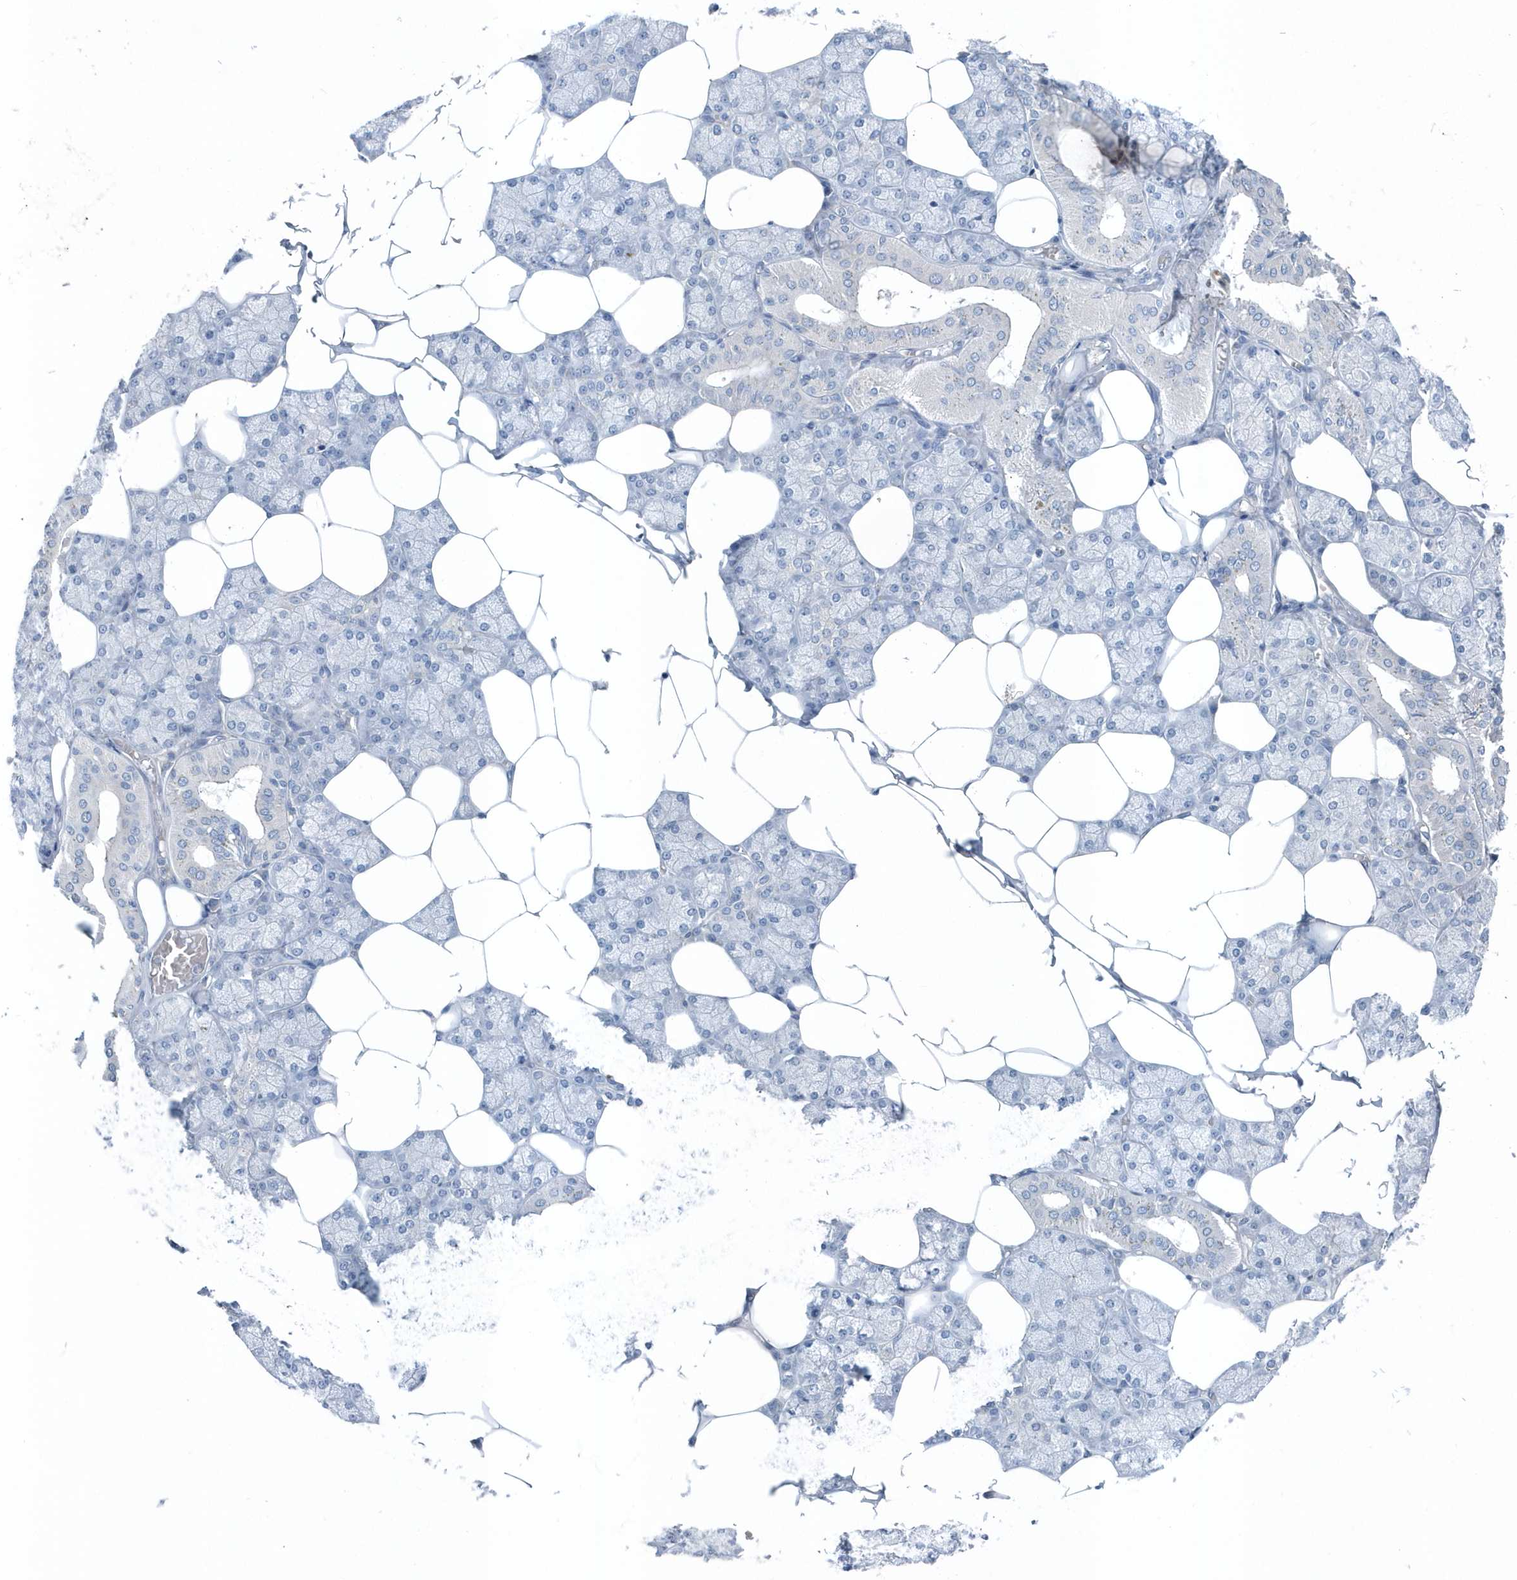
{"staining": {"intensity": "negative", "quantity": "none", "location": "none"}, "tissue": "salivary gland", "cell_type": "Glandular cells", "image_type": "normal", "snomed": [{"axis": "morphology", "description": "Normal tissue, NOS"}, {"axis": "topography", "description": "Salivary gland"}], "caption": "Salivary gland stained for a protein using immunohistochemistry shows no staining glandular cells.", "gene": "MCC", "patient": {"sex": "male", "age": 62}}